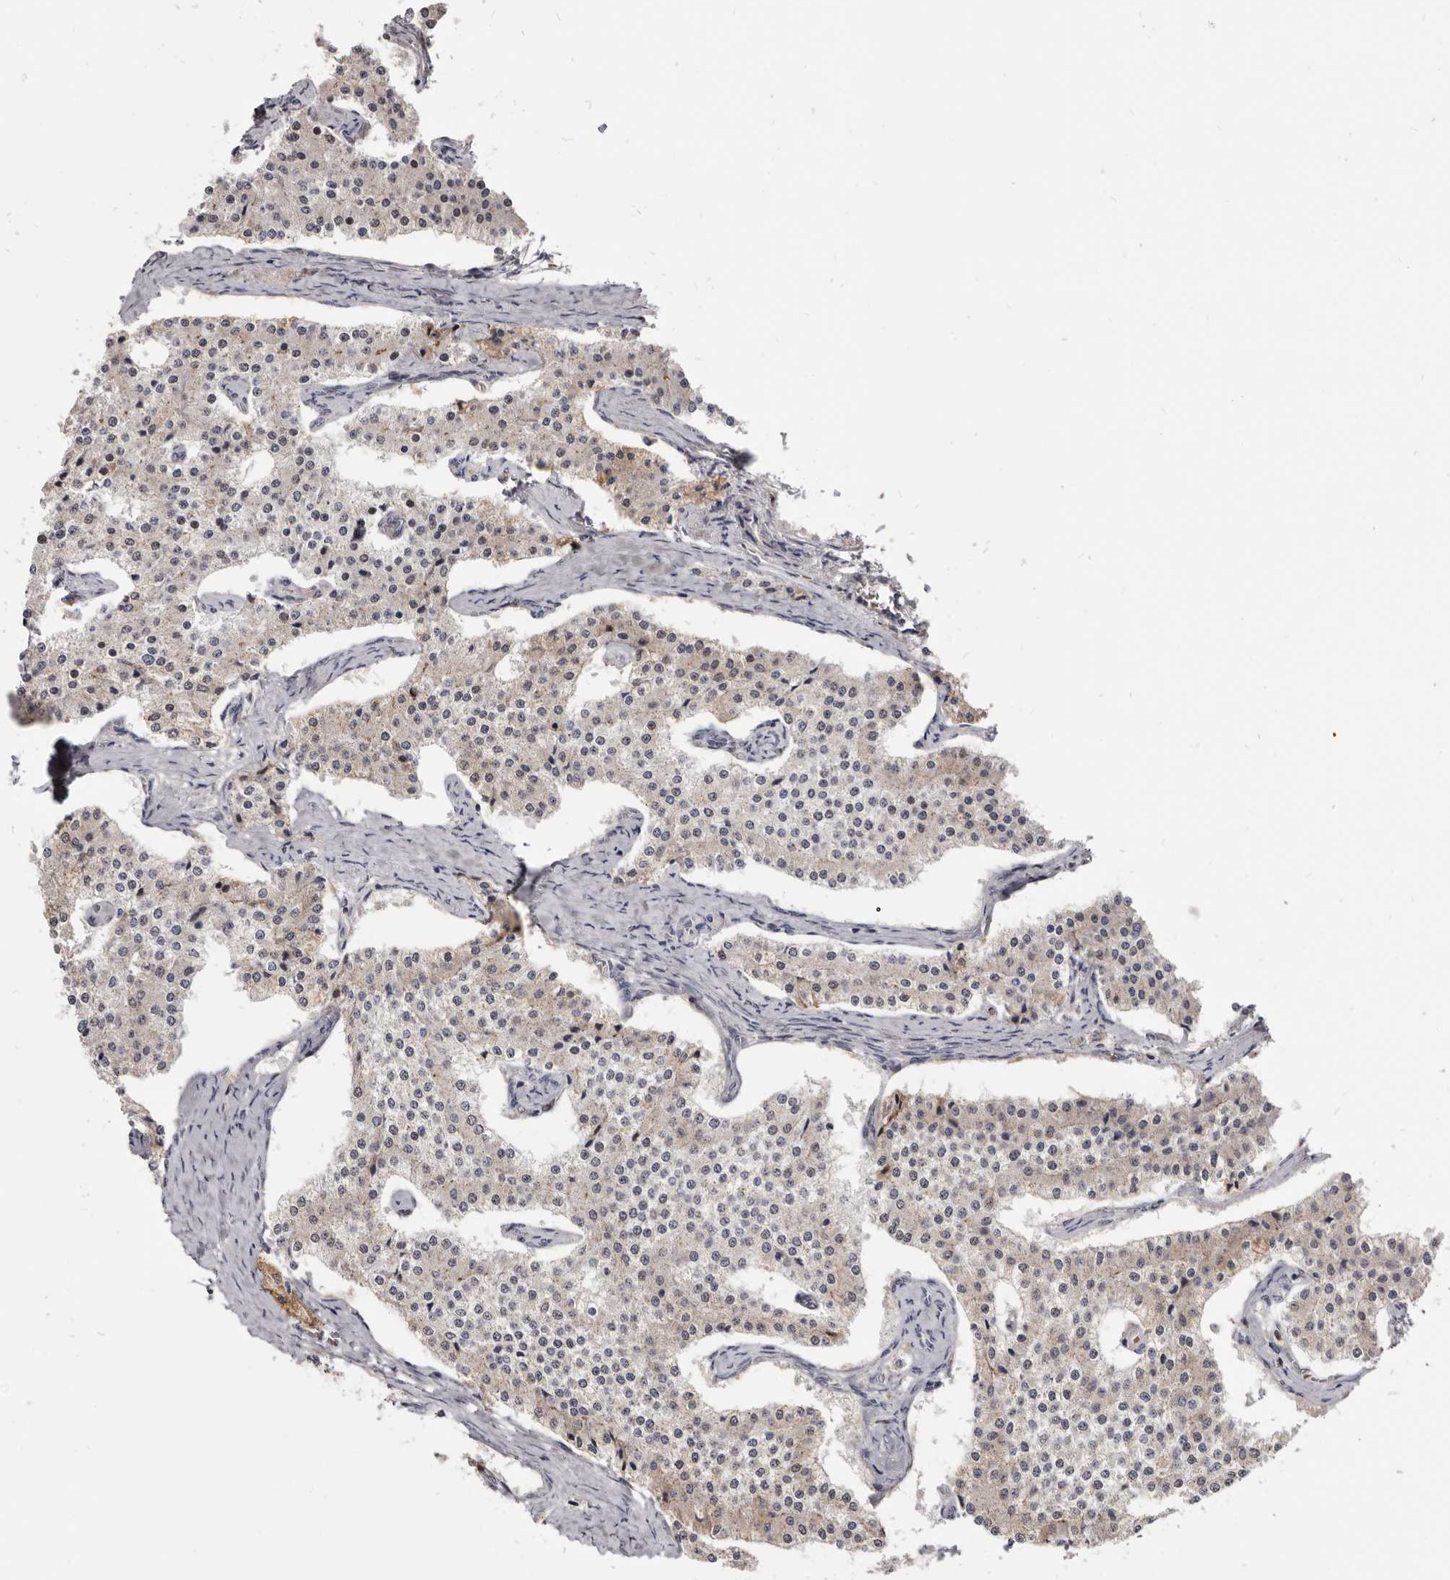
{"staining": {"intensity": "weak", "quantity": ">75%", "location": "cytoplasmic/membranous"}, "tissue": "carcinoid", "cell_type": "Tumor cells", "image_type": "cancer", "snomed": [{"axis": "morphology", "description": "Carcinoid, malignant, NOS"}, {"axis": "topography", "description": "Colon"}], "caption": "High-power microscopy captured an immunohistochemistry photomicrograph of carcinoid (malignant), revealing weak cytoplasmic/membranous staining in approximately >75% of tumor cells. The protein is shown in brown color, while the nuclei are stained blue.", "gene": "CGN", "patient": {"sex": "female", "age": 52}}